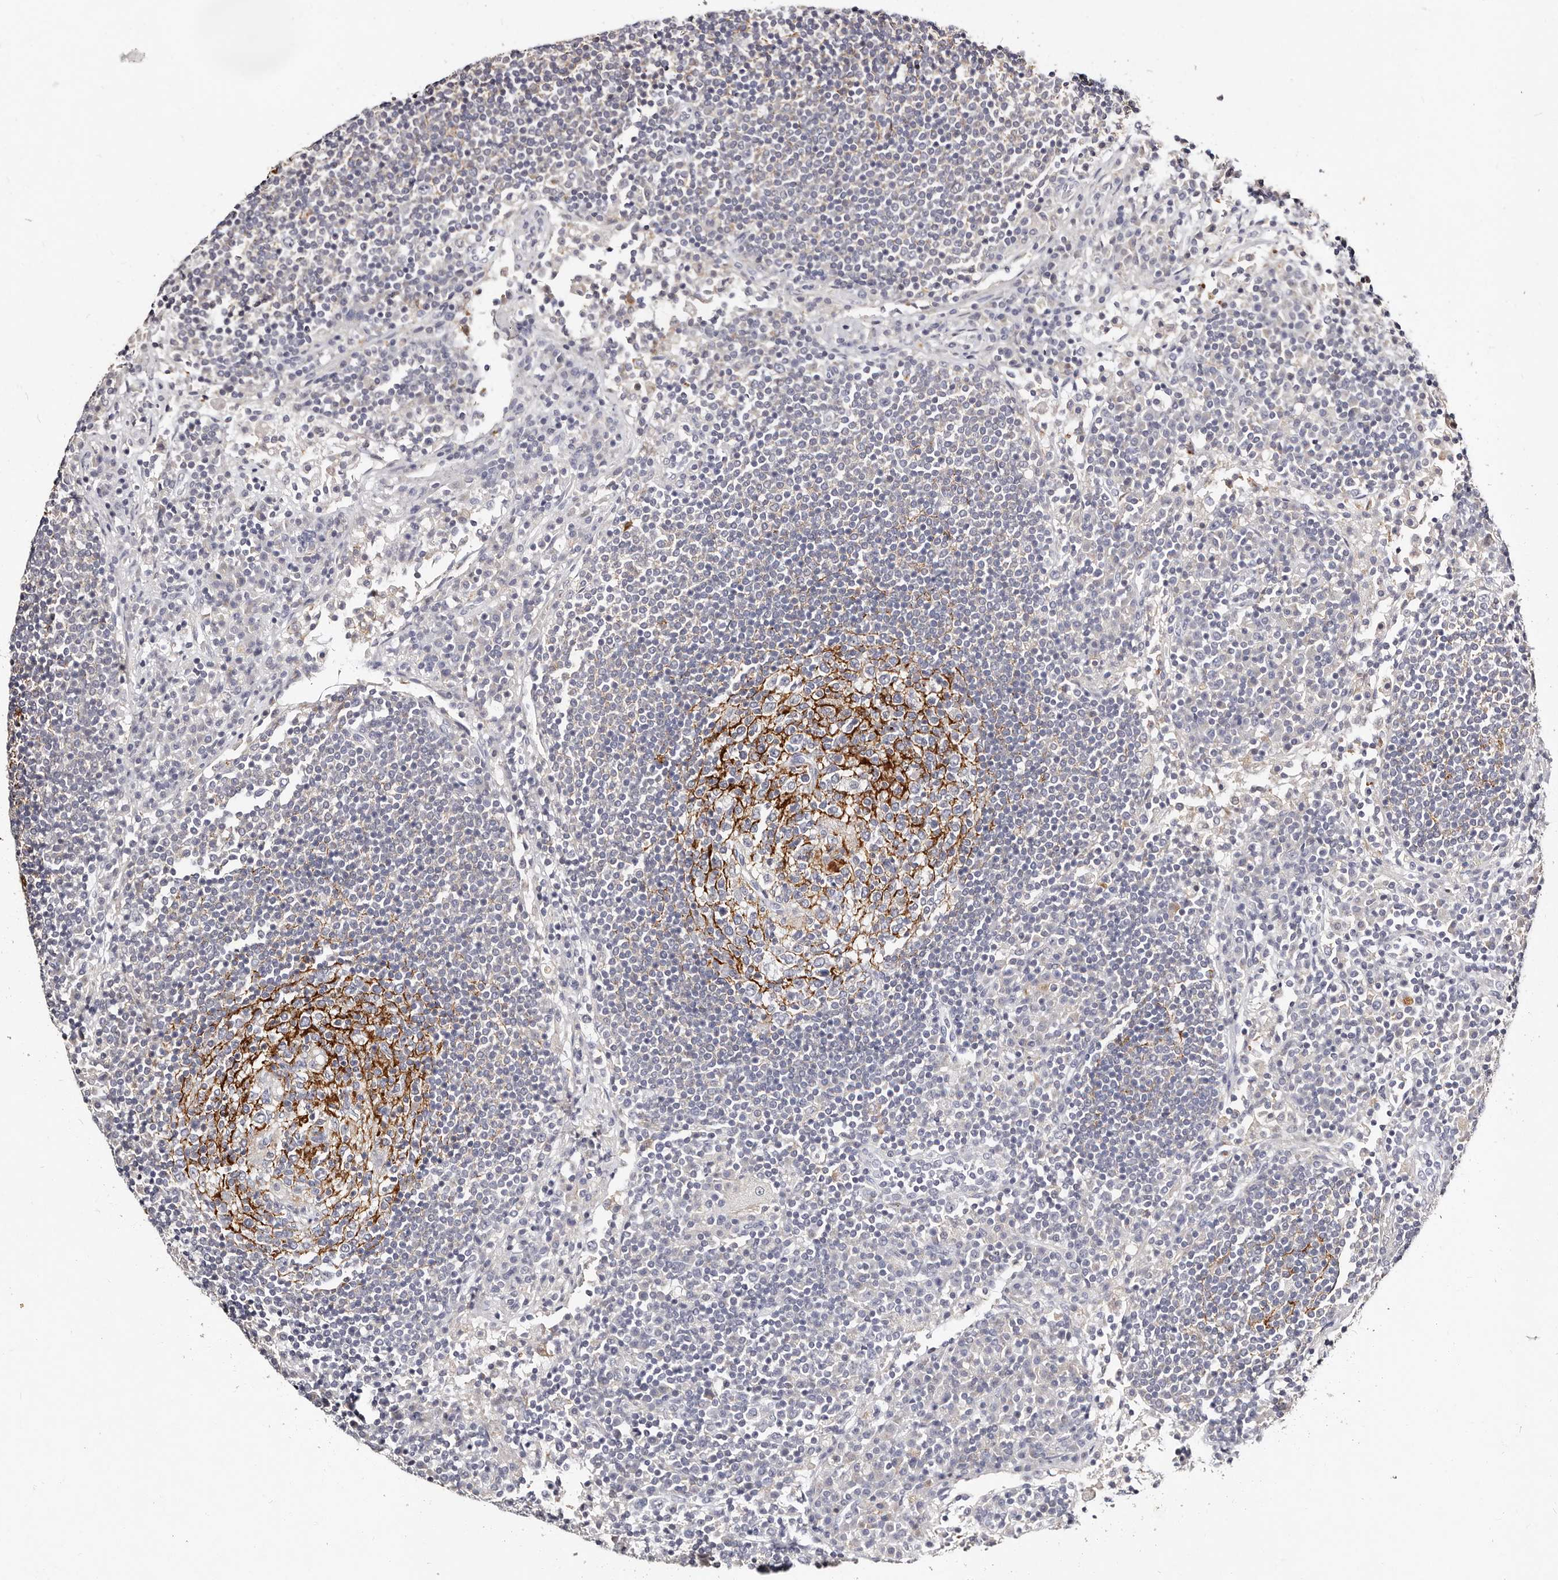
{"staining": {"intensity": "strong", "quantity": "<25%", "location": "cytoplasmic/membranous"}, "tissue": "lymph node", "cell_type": "Germinal center cells", "image_type": "normal", "snomed": [{"axis": "morphology", "description": "Normal tissue, NOS"}, {"axis": "topography", "description": "Lymph node"}], "caption": "Protein positivity by immunohistochemistry demonstrates strong cytoplasmic/membranous positivity in approximately <25% of germinal center cells in normal lymph node. The staining was performed using DAB (3,3'-diaminobenzidine), with brown indicating positive protein expression. Nuclei are stained blue with hematoxylin.", "gene": "MRPS33", "patient": {"sex": "female", "age": 53}}